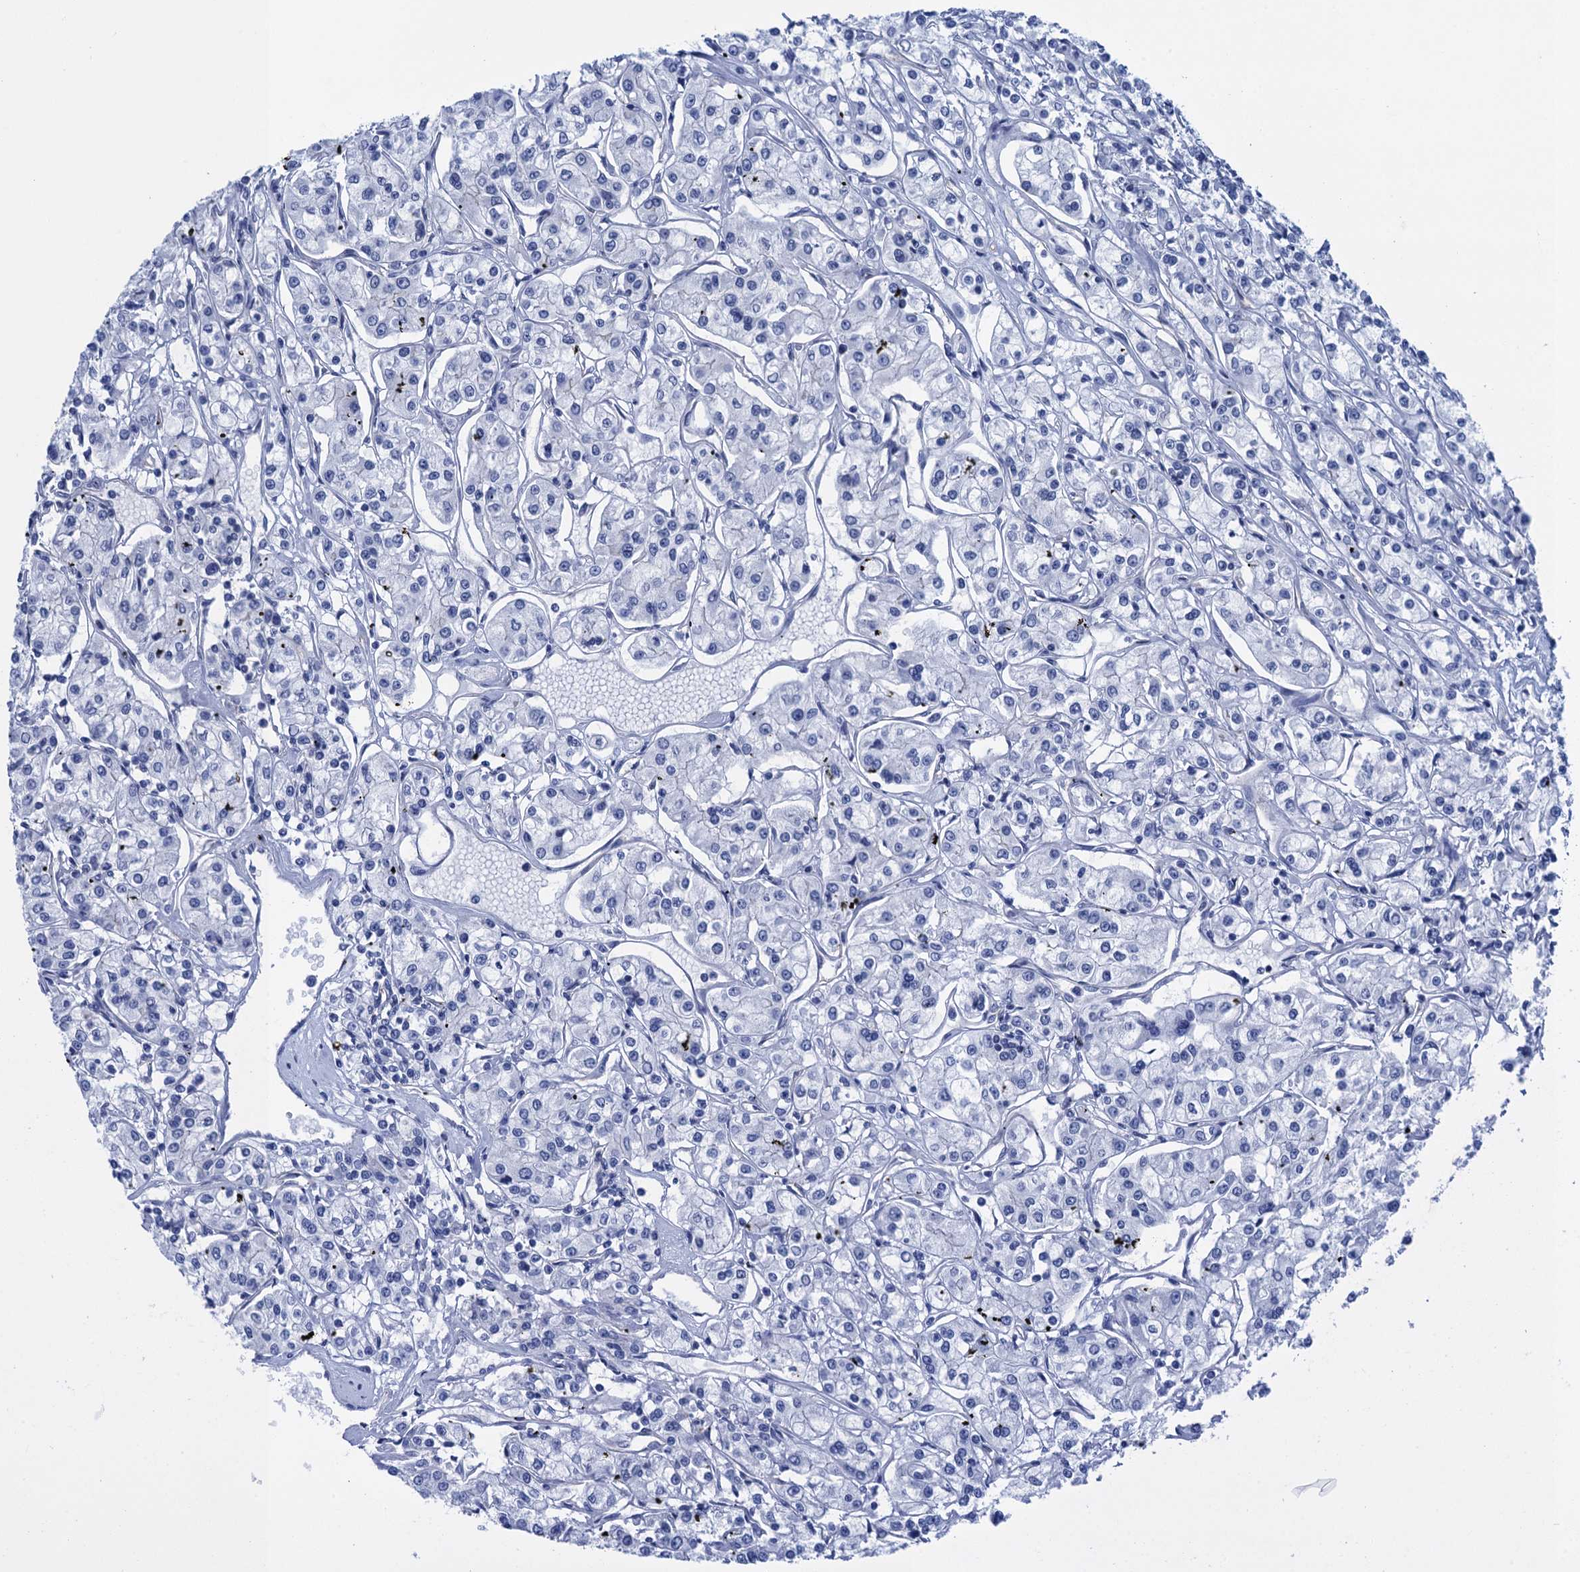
{"staining": {"intensity": "negative", "quantity": "none", "location": "none"}, "tissue": "renal cancer", "cell_type": "Tumor cells", "image_type": "cancer", "snomed": [{"axis": "morphology", "description": "Adenocarcinoma, NOS"}, {"axis": "topography", "description": "Kidney"}], "caption": "A photomicrograph of renal adenocarcinoma stained for a protein displays no brown staining in tumor cells.", "gene": "CALML5", "patient": {"sex": "female", "age": 59}}